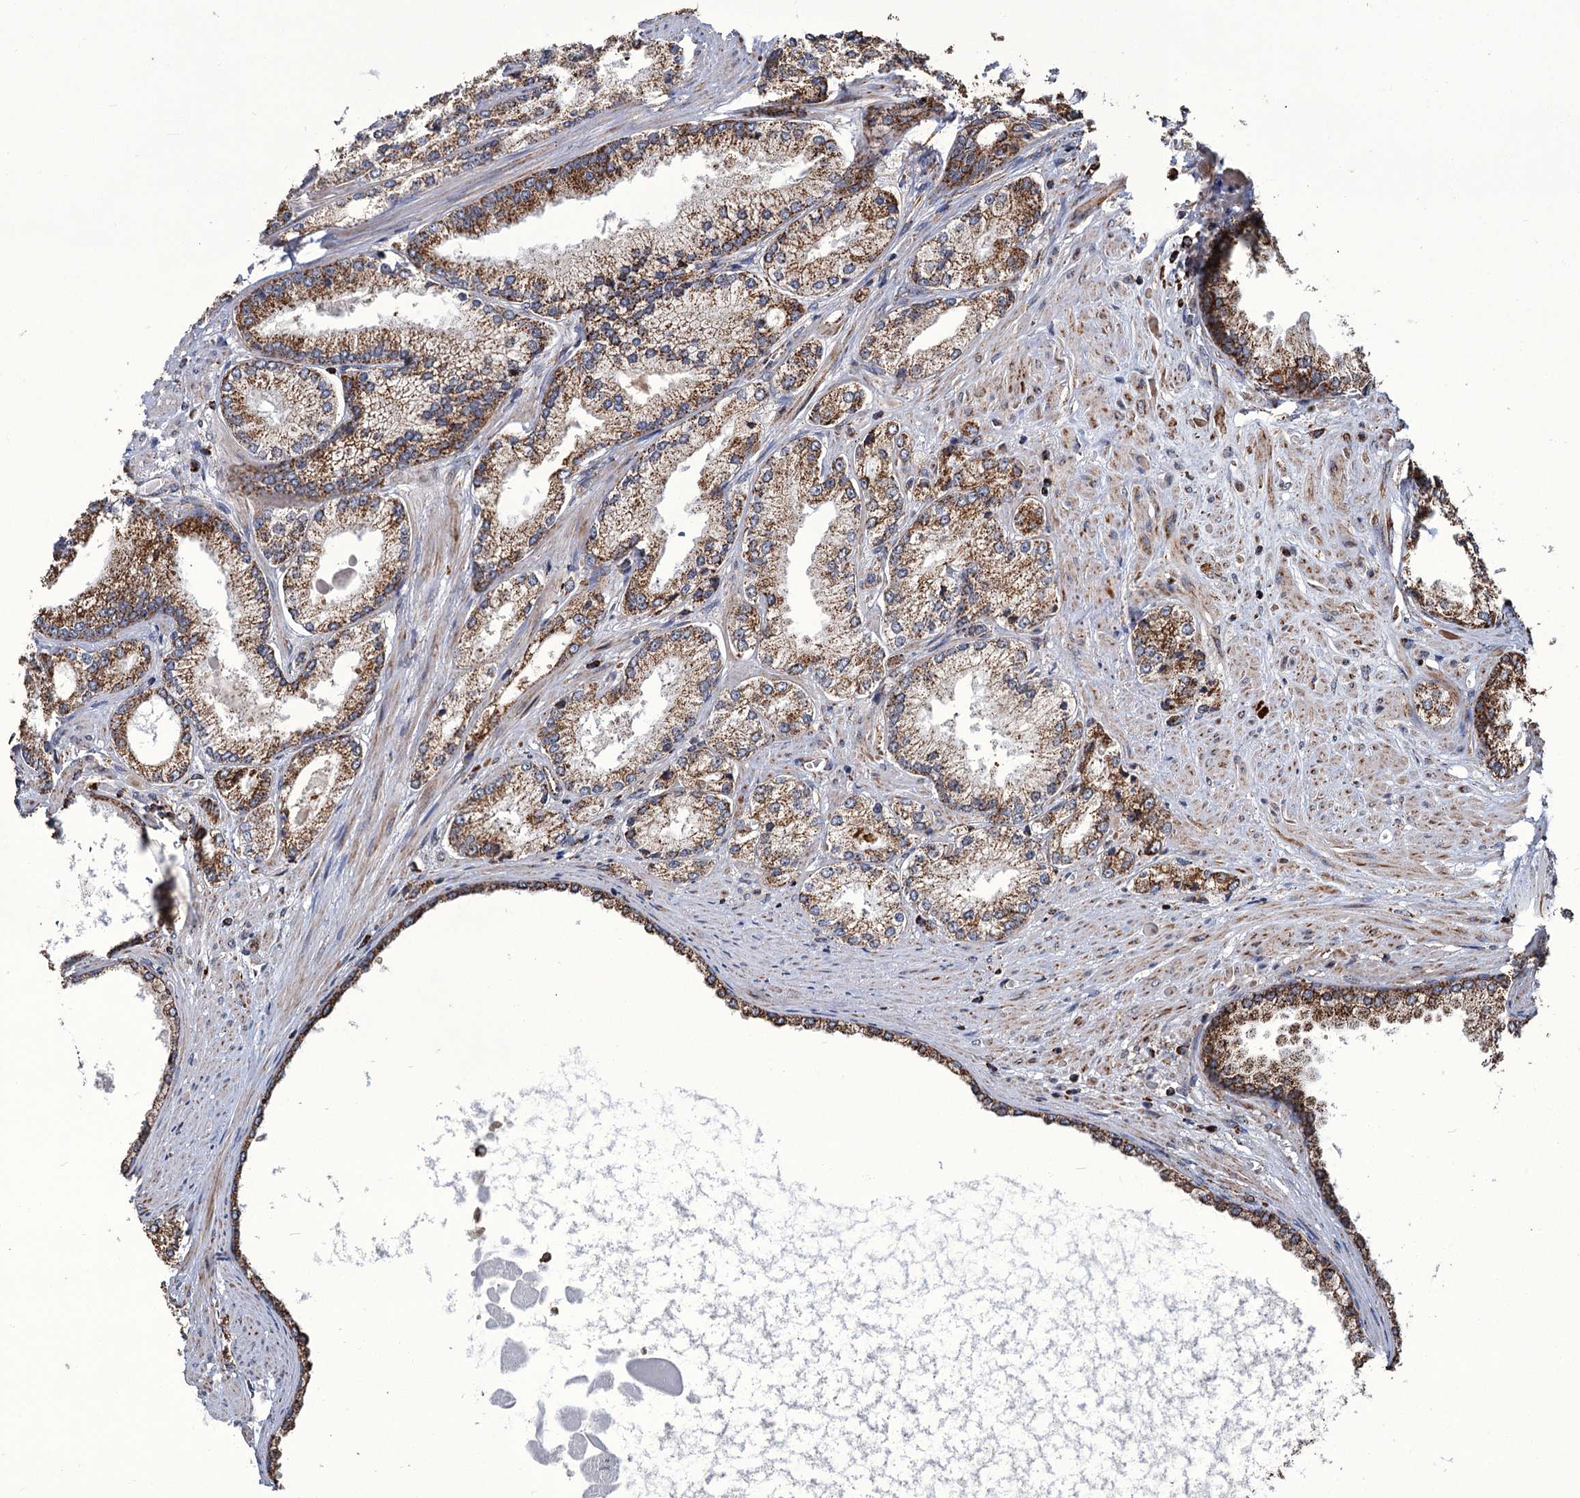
{"staining": {"intensity": "moderate", "quantity": ">75%", "location": "cytoplasmic/membranous"}, "tissue": "prostate cancer", "cell_type": "Tumor cells", "image_type": "cancer", "snomed": [{"axis": "morphology", "description": "Adenocarcinoma, High grade"}, {"axis": "topography", "description": "Prostate"}], "caption": "Immunohistochemical staining of adenocarcinoma (high-grade) (prostate) shows medium levels of moderate cytoplasmic/membranous protein expression in approximately >75% of tumor cells.", "gene": "APH1A", "patient": {"sex": "male", "age": 66}}